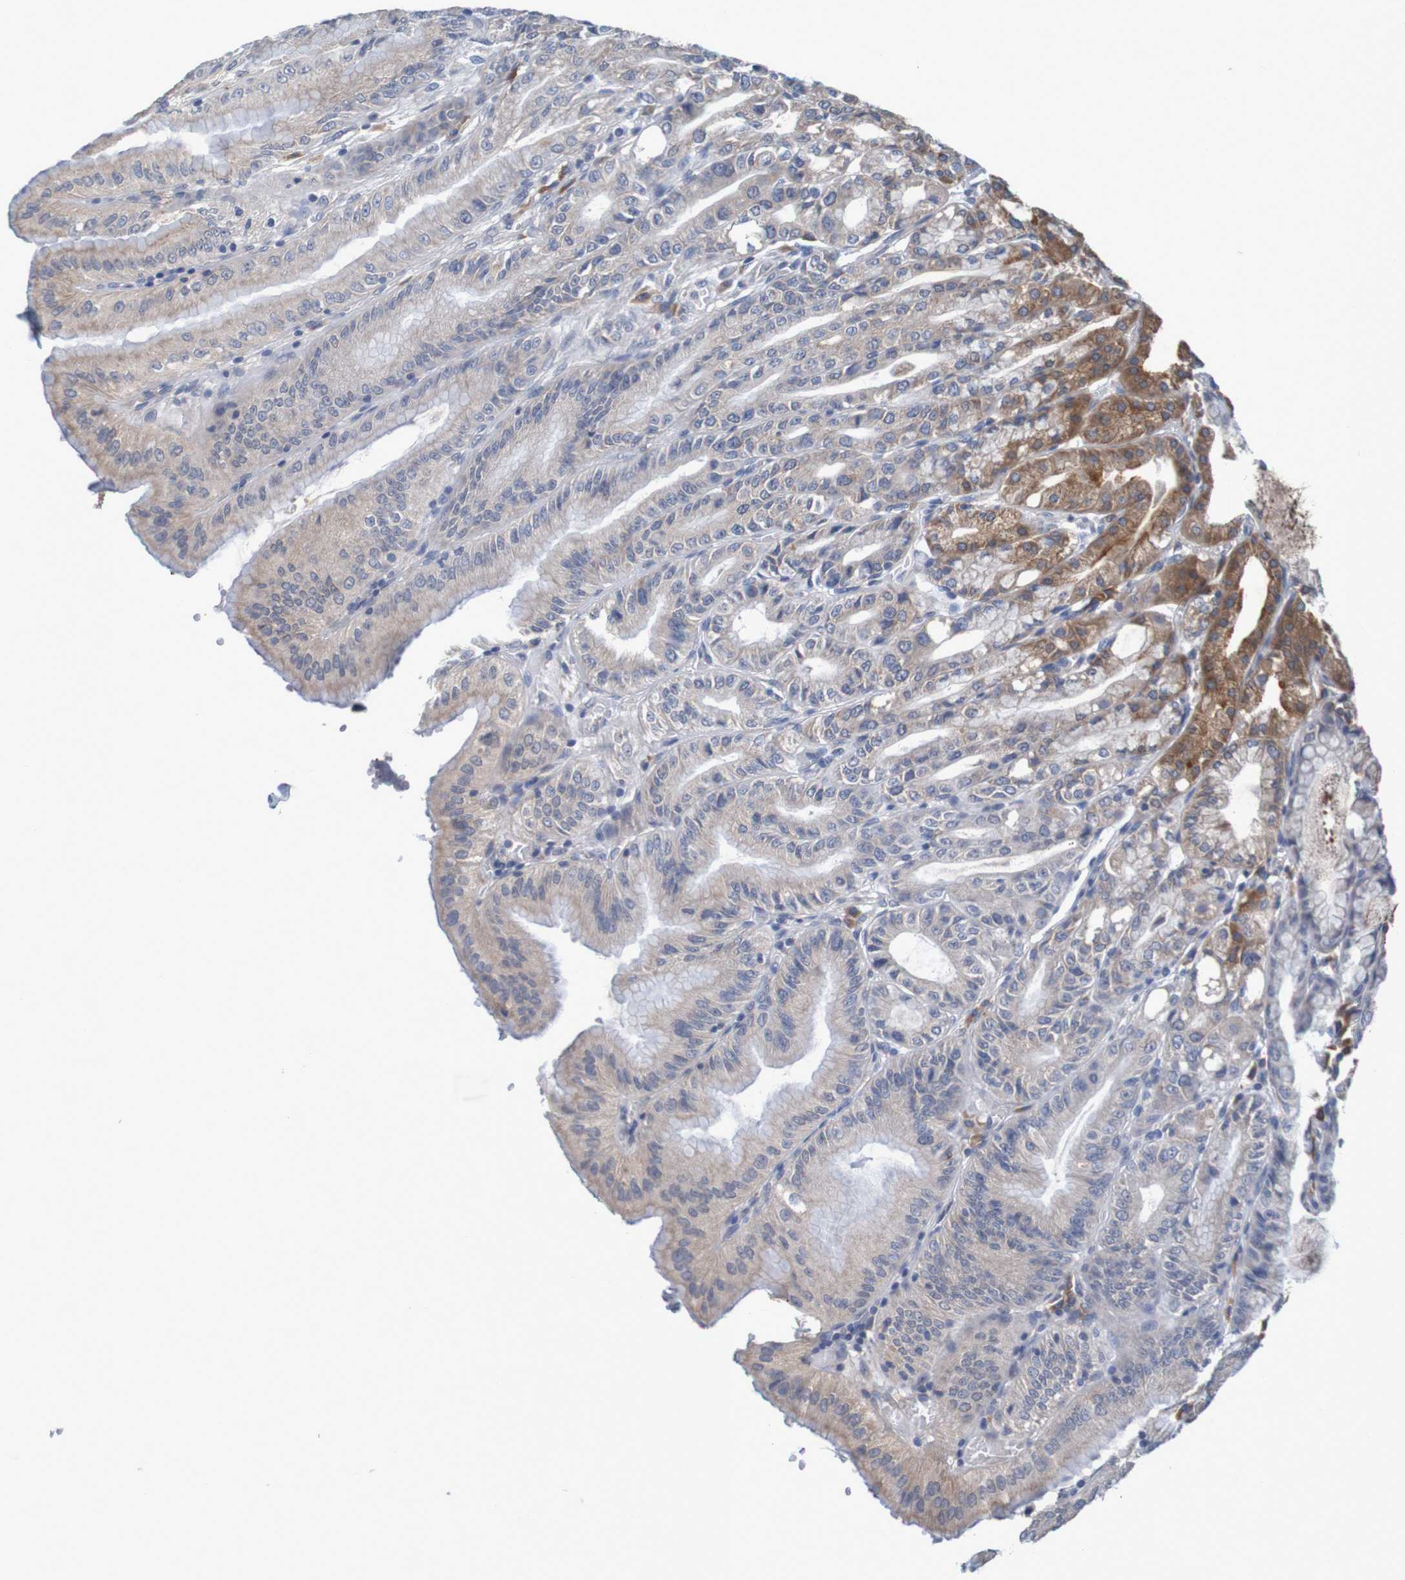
{"staining": {"intensity": "moderate", "quantity": "25%-75%", "location": "cytoplasmic/membranous"}, "tissue": "stomach", "cell_type": "Glandular cells", "image_type": "normal", "snomed": [{"axis": "morphology", "description": "Normal tissue, NOS"}, {"axis": "topography", "description": "Stomach, lower"}], "caption": "Protein staining of benign stomach reveals moderate cytoplasmic/membranous staining in about 25%-75% of glandular cells.", "gene": "LTA", "patient": {"sex": "male", "age": 71}}